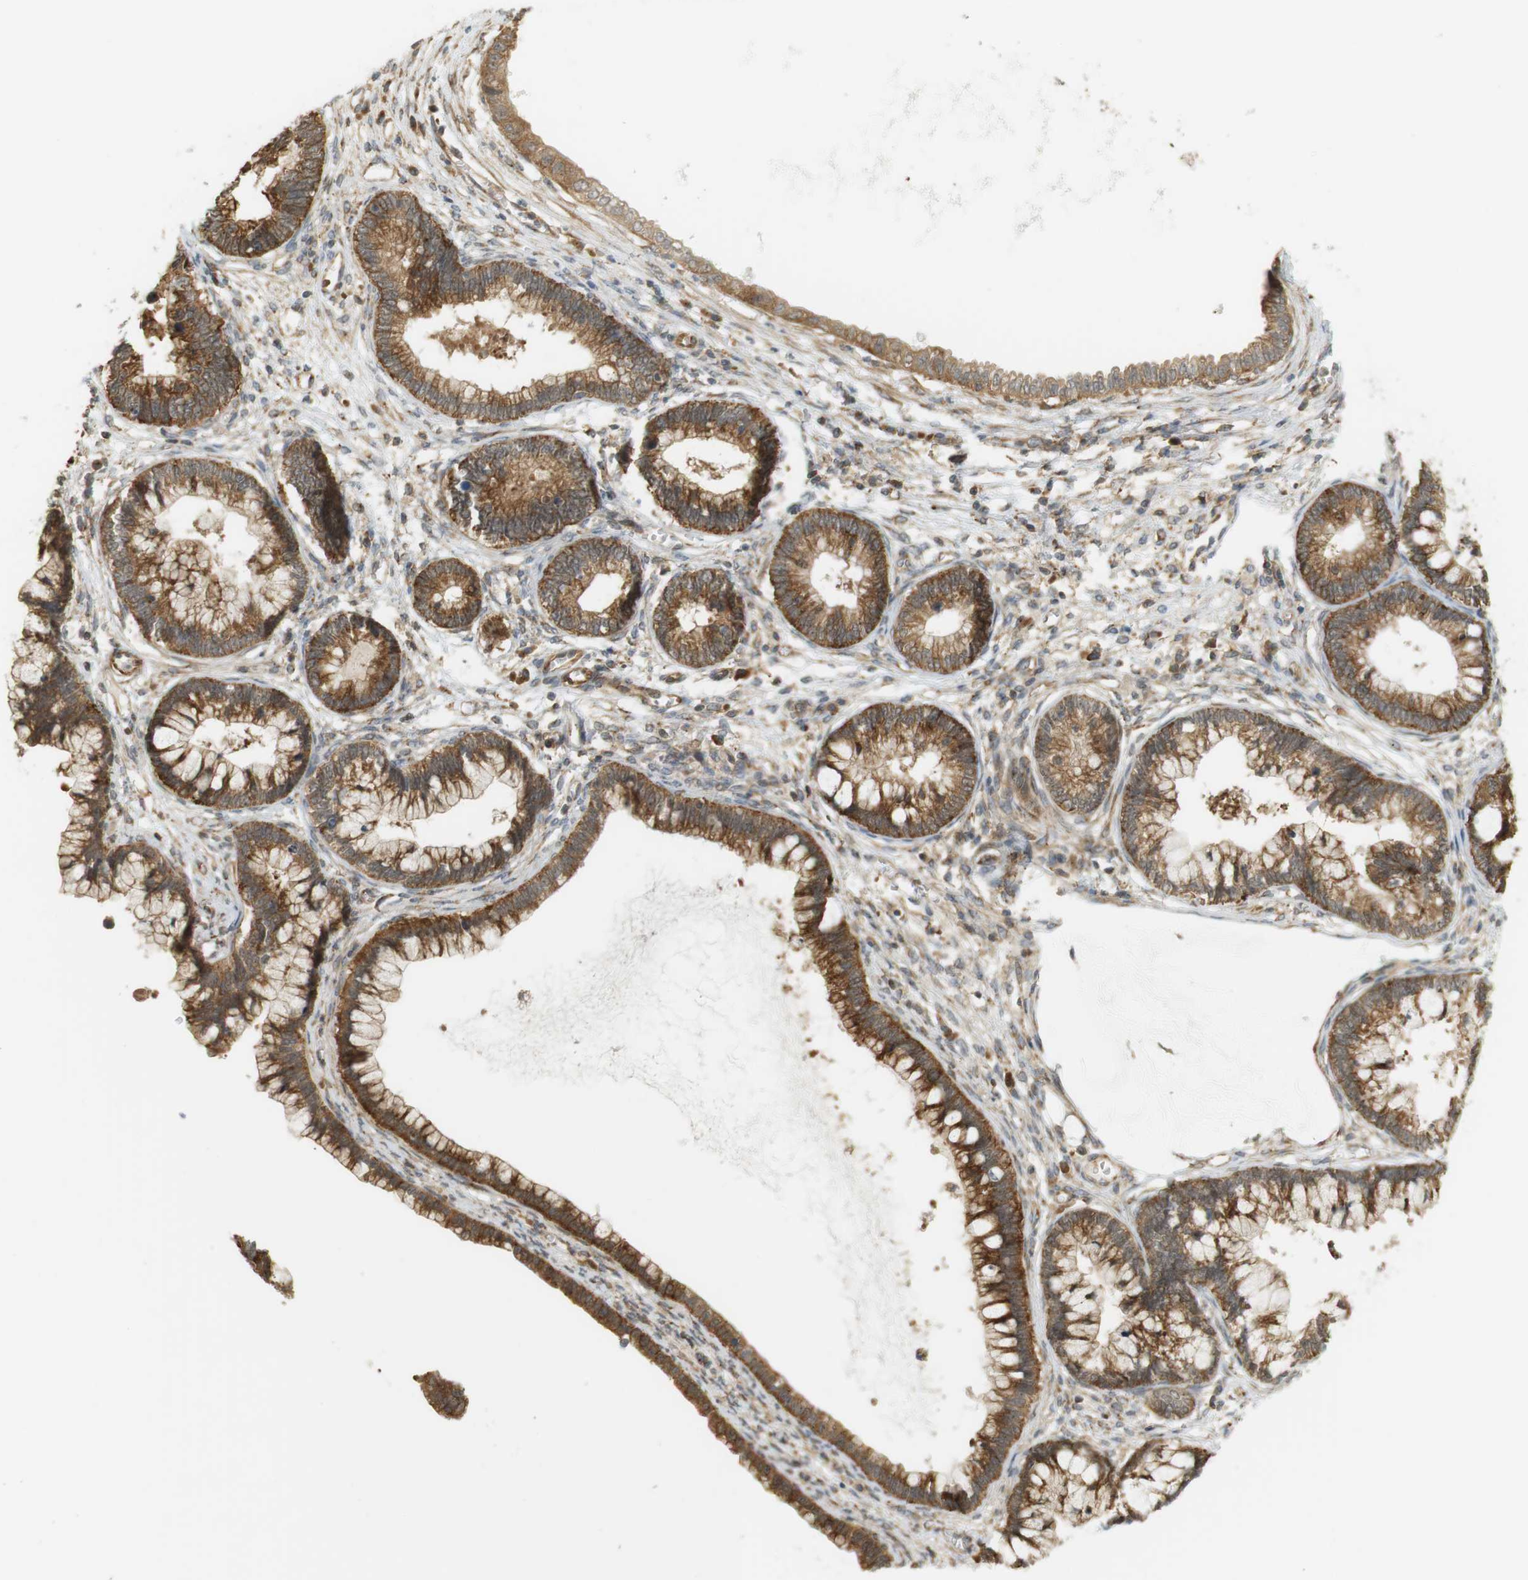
{"staining": {"intensity": "strong", "quantity": ">75%", "location": "cytoplasmic/membranous,nuclear"}, "tissue": "cervical cancer", "cell_type": "Tumor cells", "image_type": "cancer", "snomed": [{"axis": "morphology", "description": "Adenocarcinoma, NOS"}, {"axis": "topography", "description": "Cervix"}], "caption": "This is a histology image of IHC staining of cervical cancer, which shows strong expression in the cytoplasmic/membranous and nuclear of tumor cells.", "gene": "PA2G4", "patient": {"sex": "female", "age": 44}}